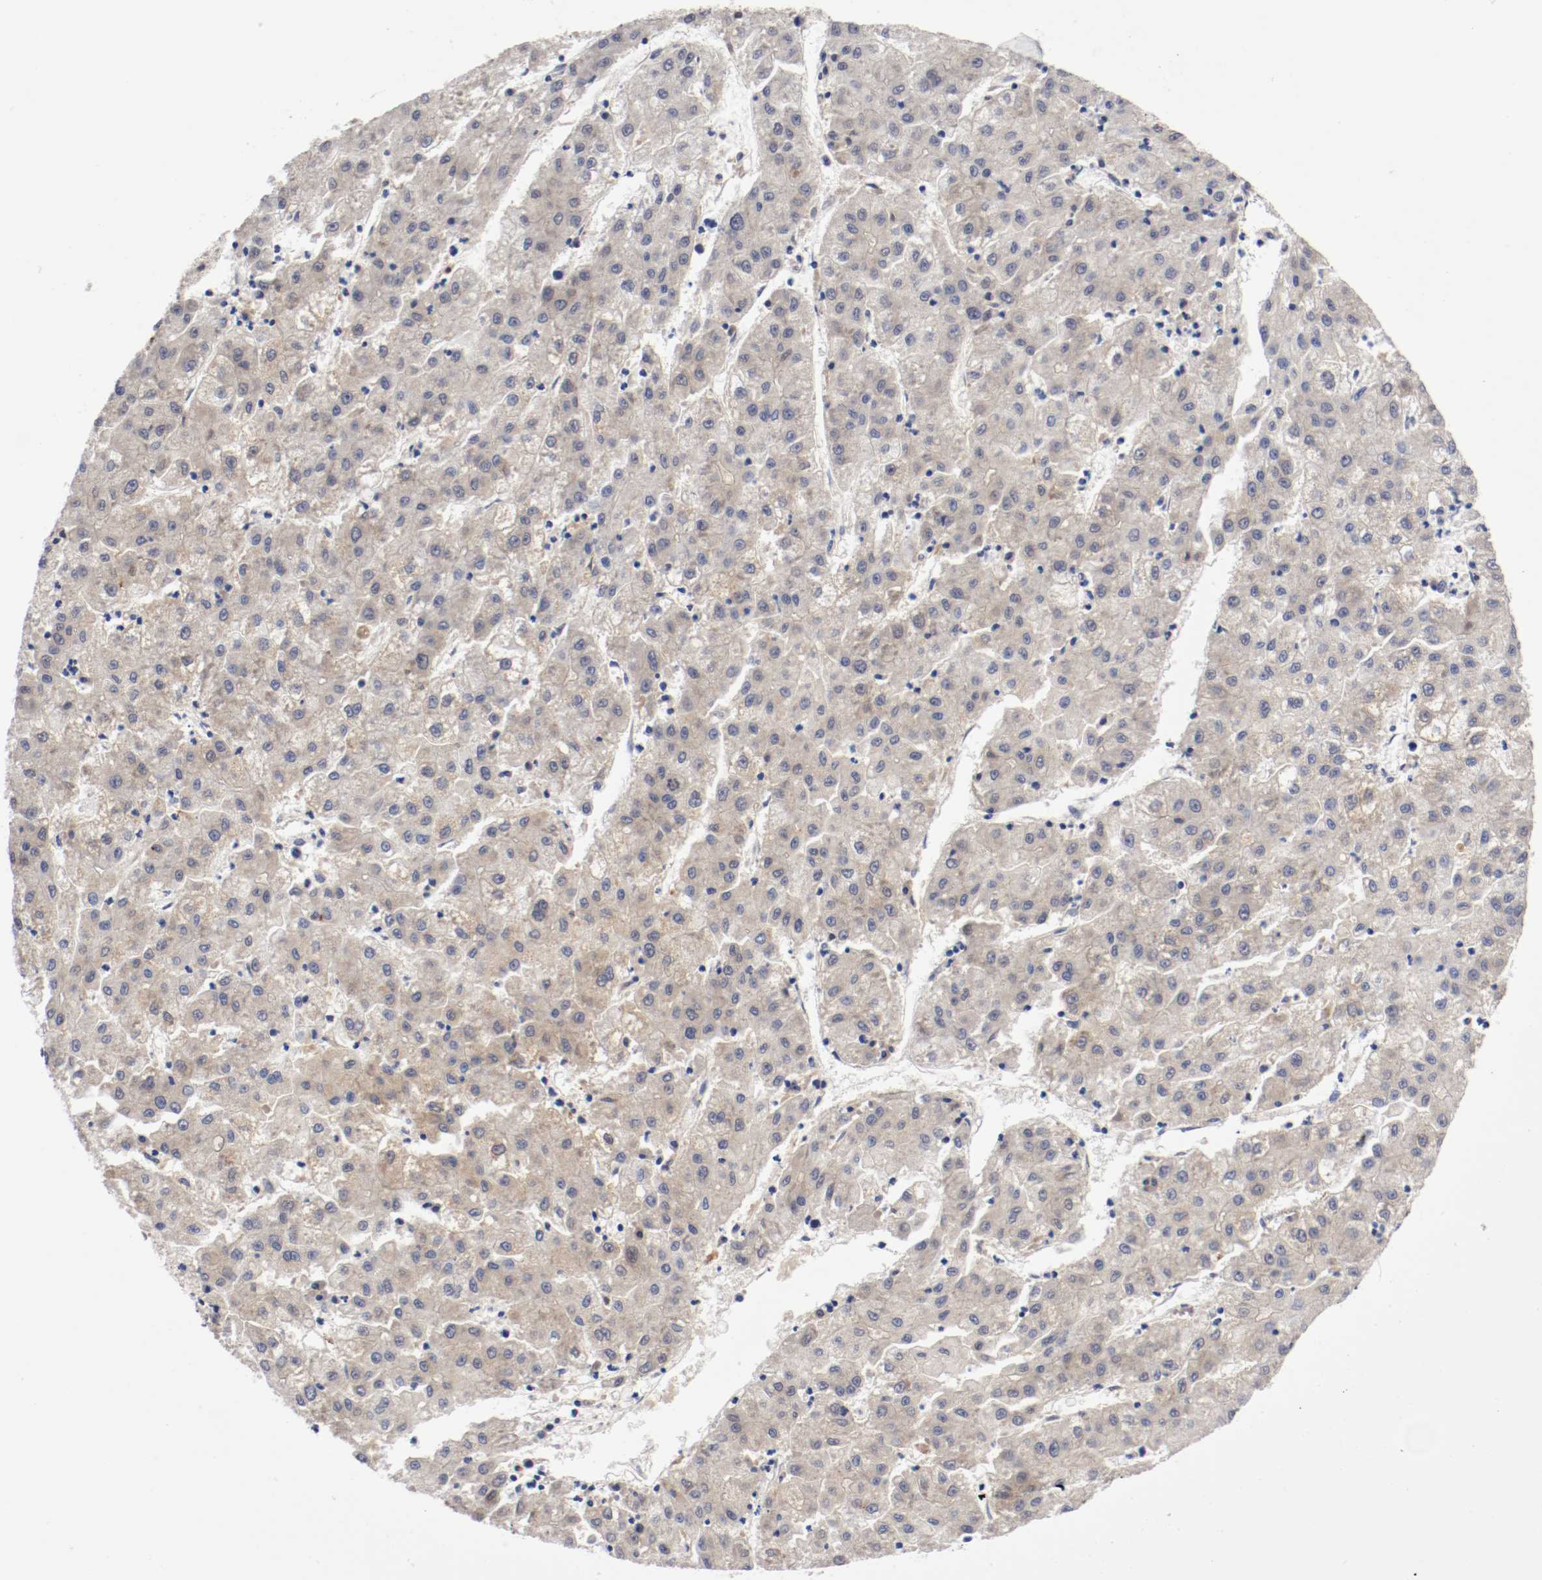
{"staining": {"intensity": "weak", "quantity": "25%-75%", "location": "cytoplasmic/membranous"}, "tissue": "liver cancer", "cell_type": "Tumor cells", "image_type": "cancer", "snomed": [{"axis": "morphology", "description": "Carcinoma, Hepatocellular, NOS"}, {"axis": "topography", "description": "Liver"}], "caption": "IHC staining of hepatocellular carcinoma (liver), which reveals low levels of weak cytoplasmic/membranous expression in about 25%-75% of tumor cells indicating weak cytoplasmic/membranous protein expression. The staining was performed using DAB (brown) for protein detection and nuclei were counterstained in hematoxylin (blue).", "gene": "PCSK6", "patient": {"sex": "male", "age": 72}}